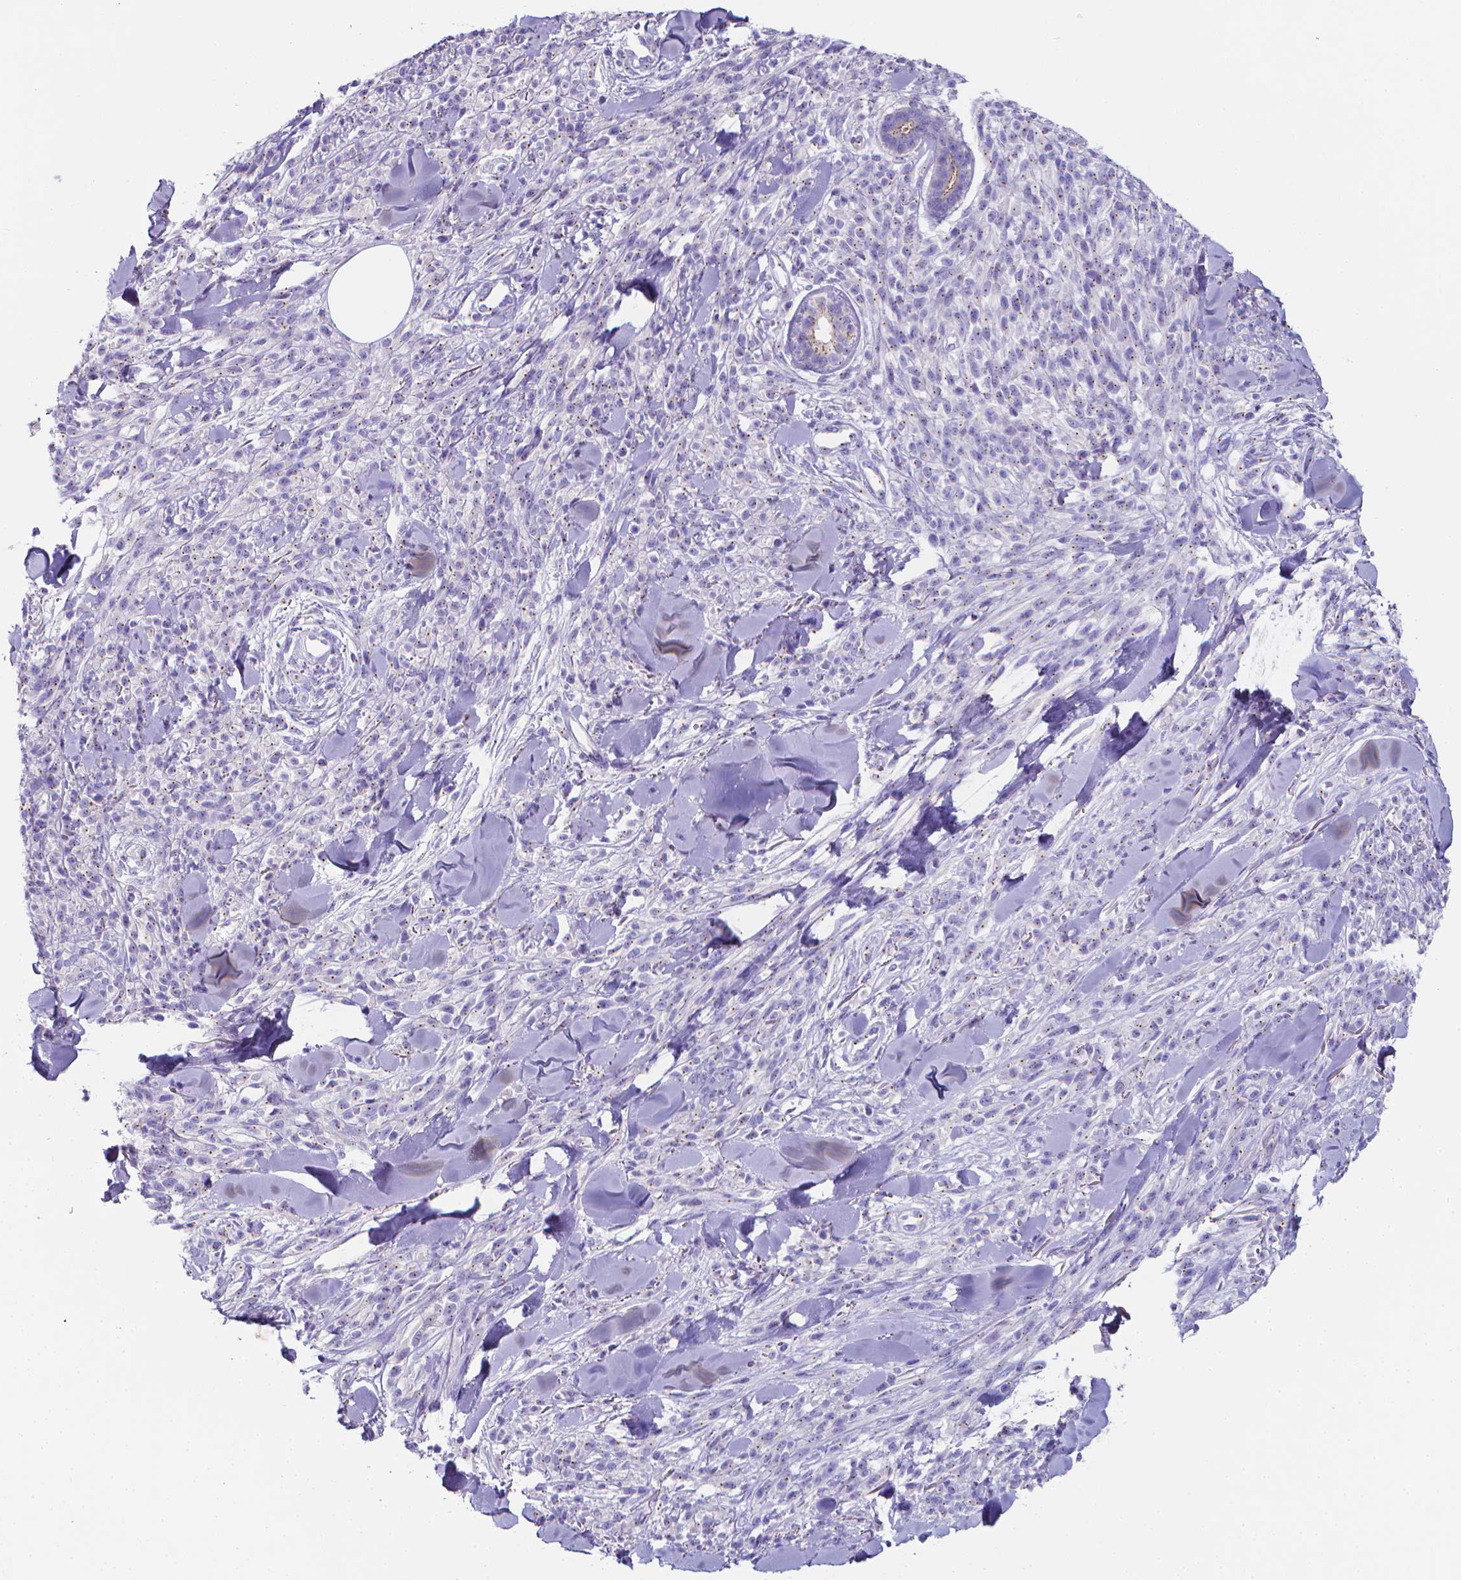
{"staining": {"intensity": "negative", "quantity": "none", "location": "none"}, "tissue": "melanoma", "cell_type": "Tumor cells", "image_type": "cancer", "snomed": [{"axis": "morphology", "description": "Malignant melanoma, NOS"}, {"axis": "topography", "description": "Skin"}, {"axis": "topography", "description": "Skin of trunk"}], "caption": "Melanoma was stained to show a protein in brown. There is no significant expression in tumor cells. (Immunohistochemistry (ihc), brightfield microscopy, high magnification).", "gene": "LRRC73", "patient": {"sex": "male", "age": 74}}